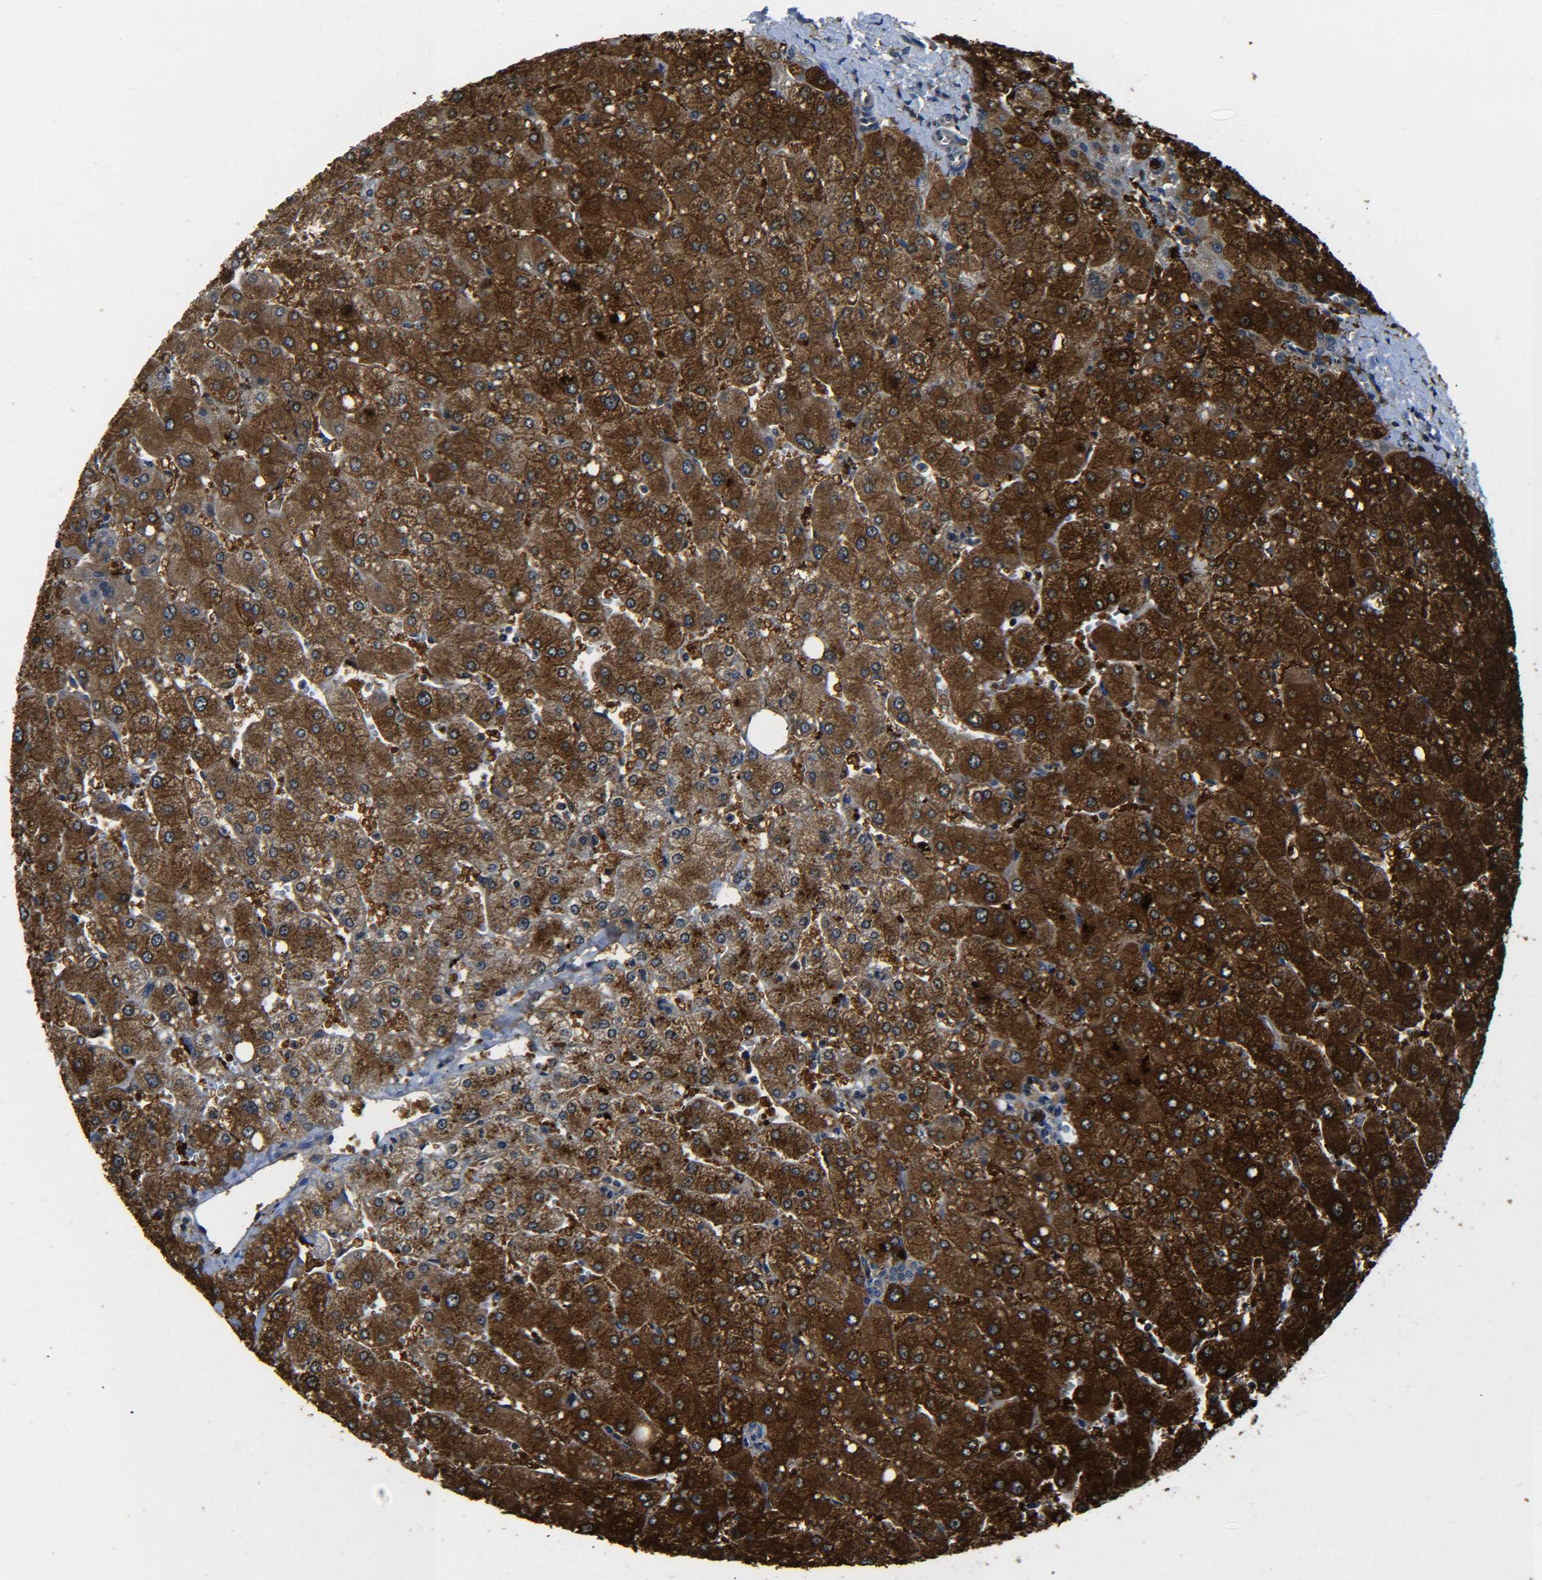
{"staining": {"intensity": "strong", "quantity": ">75%", "location": "cytoplasmic/membranous"}, "tissue": "liver", "cell_type": "Cholangiocytes", "image_type": "normal", "snomed": [{"axis": "morphology", "description": "Normal tissue, NOS"}, {"axis": "topography", "description": "Liver"}], "caption": "Immunohistochemical staining of benign liver demonstrates high levels of strong cytoplasmic/membranous staining in about >75% of cholangiocytes. The staining was performed using DAB (3,3'-diaminobenzidine), with brown indicating positive protein expression. Nuclei are stained blue with hematoxylin.", "gene": "PREB", "patient": {"sex": "male", "age": 55}}